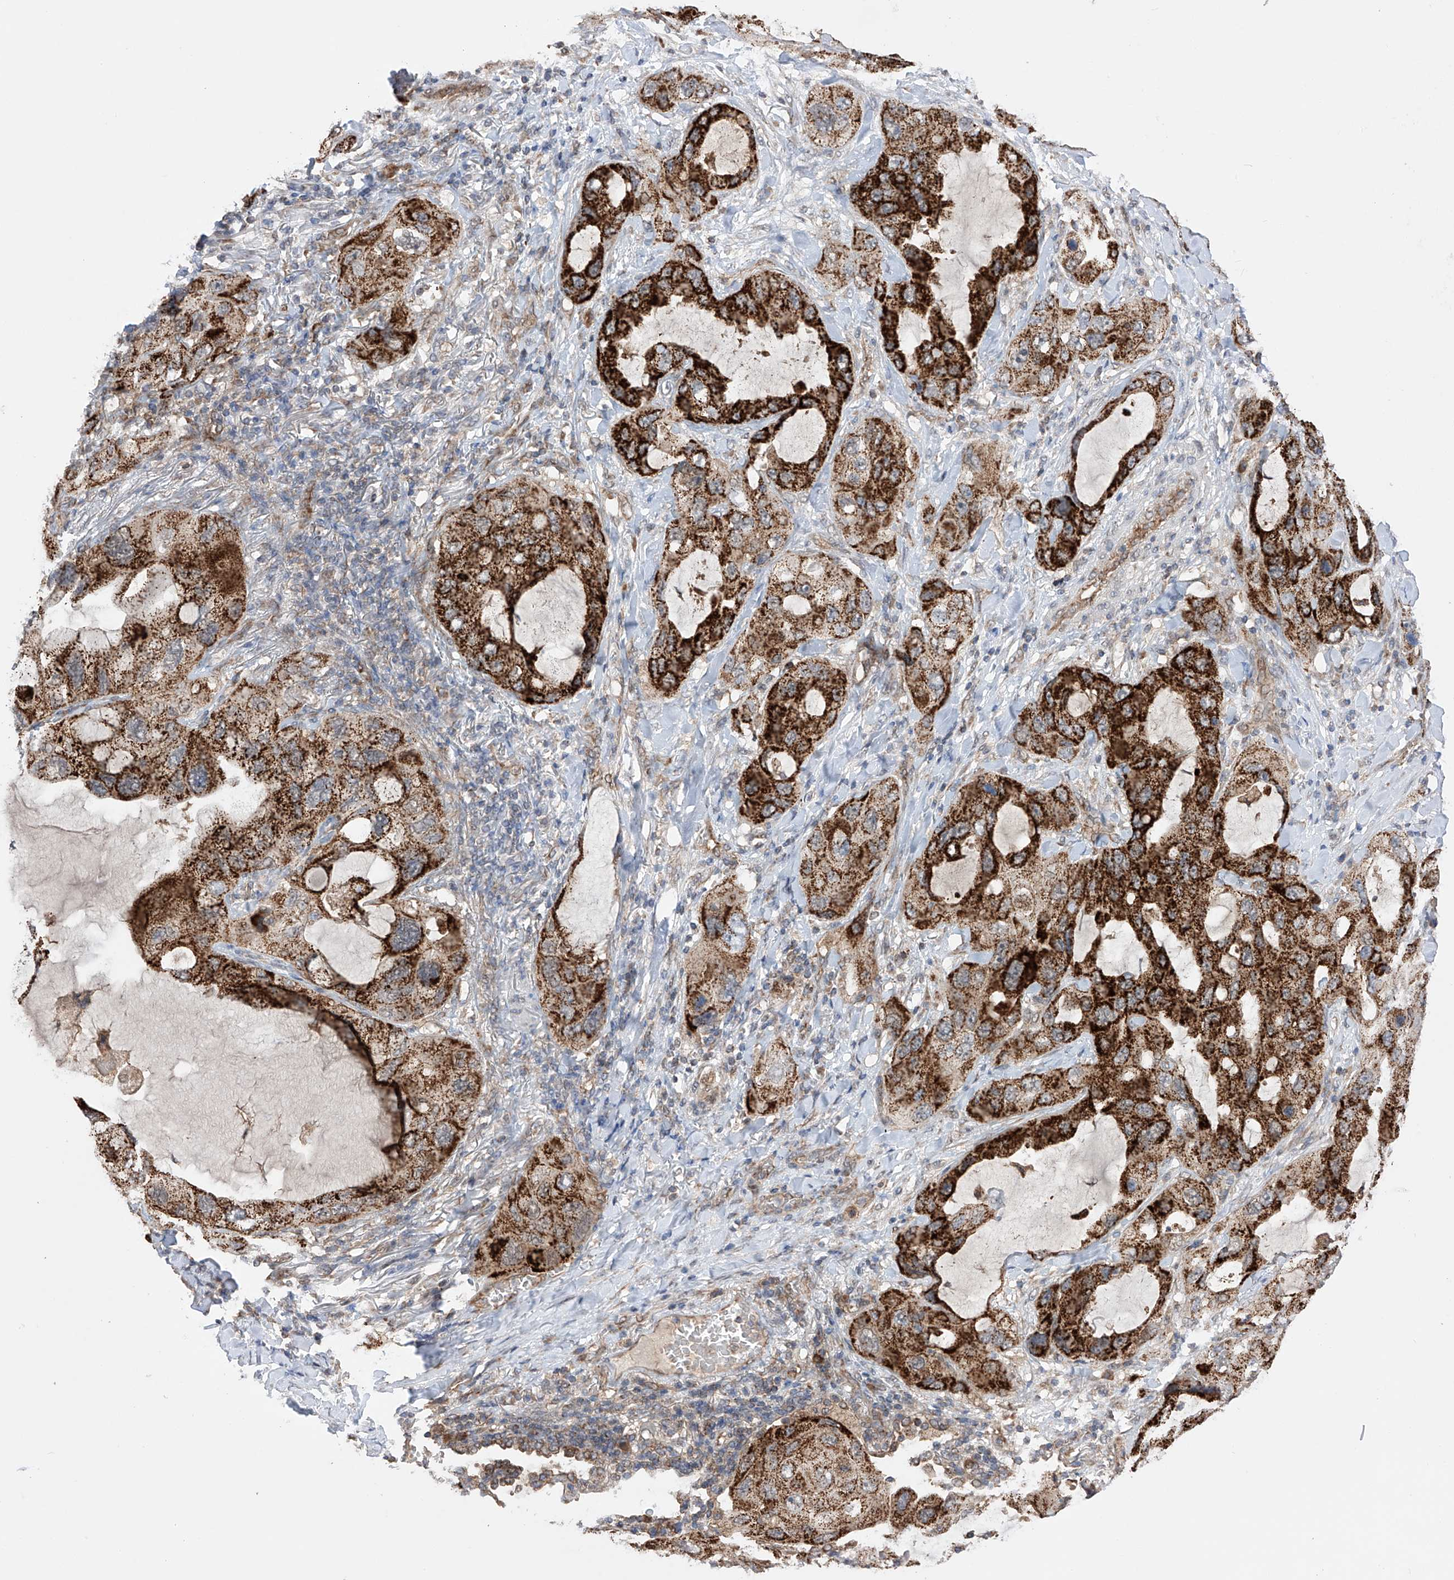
{"staining": {"intensity": "strong", "quantity": ">75%", "location": "cytoplasmic/membranous"}, "tissue": "lung cancer", "cell_type": "Tumor cells", "image_type": "cancer", "snomed": [{"axis": "morphology", "description": "Squamous cell carcinoma, NOS"}, {"axis": "topography", "description": "Lung"}], "caption": "Protein analysis of lung squamous cell carcinoma tissue reveals strong cytoplasmic/membranous staining in approximately >75% of tumor cells.", "gene": "SDHAF4", "patient": {"sex": "female", "age": 73}}